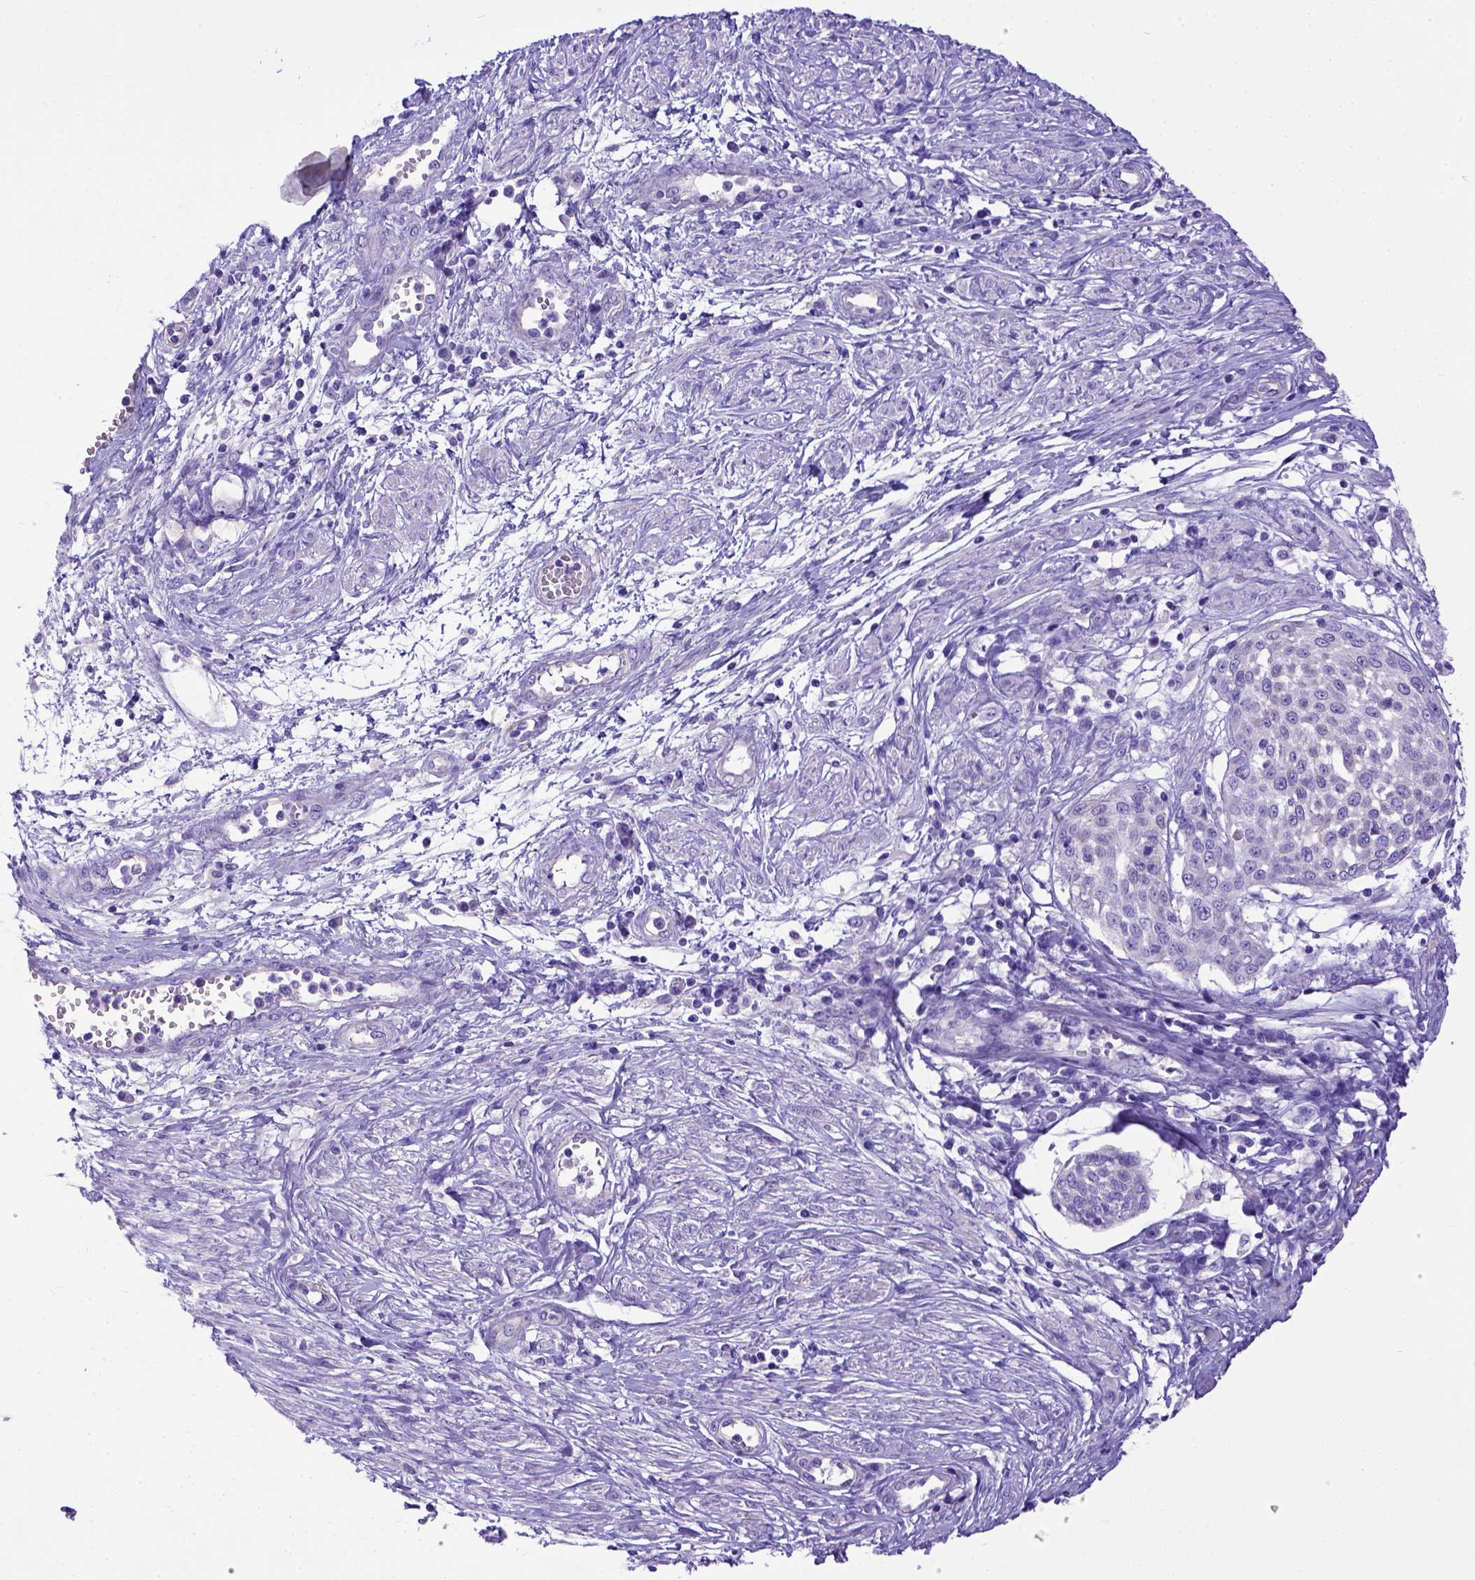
{"staining": {"intensity": "negative", "quantity": "none", "location": "none"}, "tissue": "cervical cancer", "cell_type": "Tumor cells", "image_type": "cancer", "snomed": [{"axis": "morphology", "description": "Squamous cell carcinoma, NOS"}, {"axis": "topography", "description": "Cervix"}], "caption": "Immunohistochemical staining of cervical squamous cell carcinoma exhibits no significant staining in tumor cells.", "gene": "LRRC18", "patient": {"sex": "female", "age": 34}}